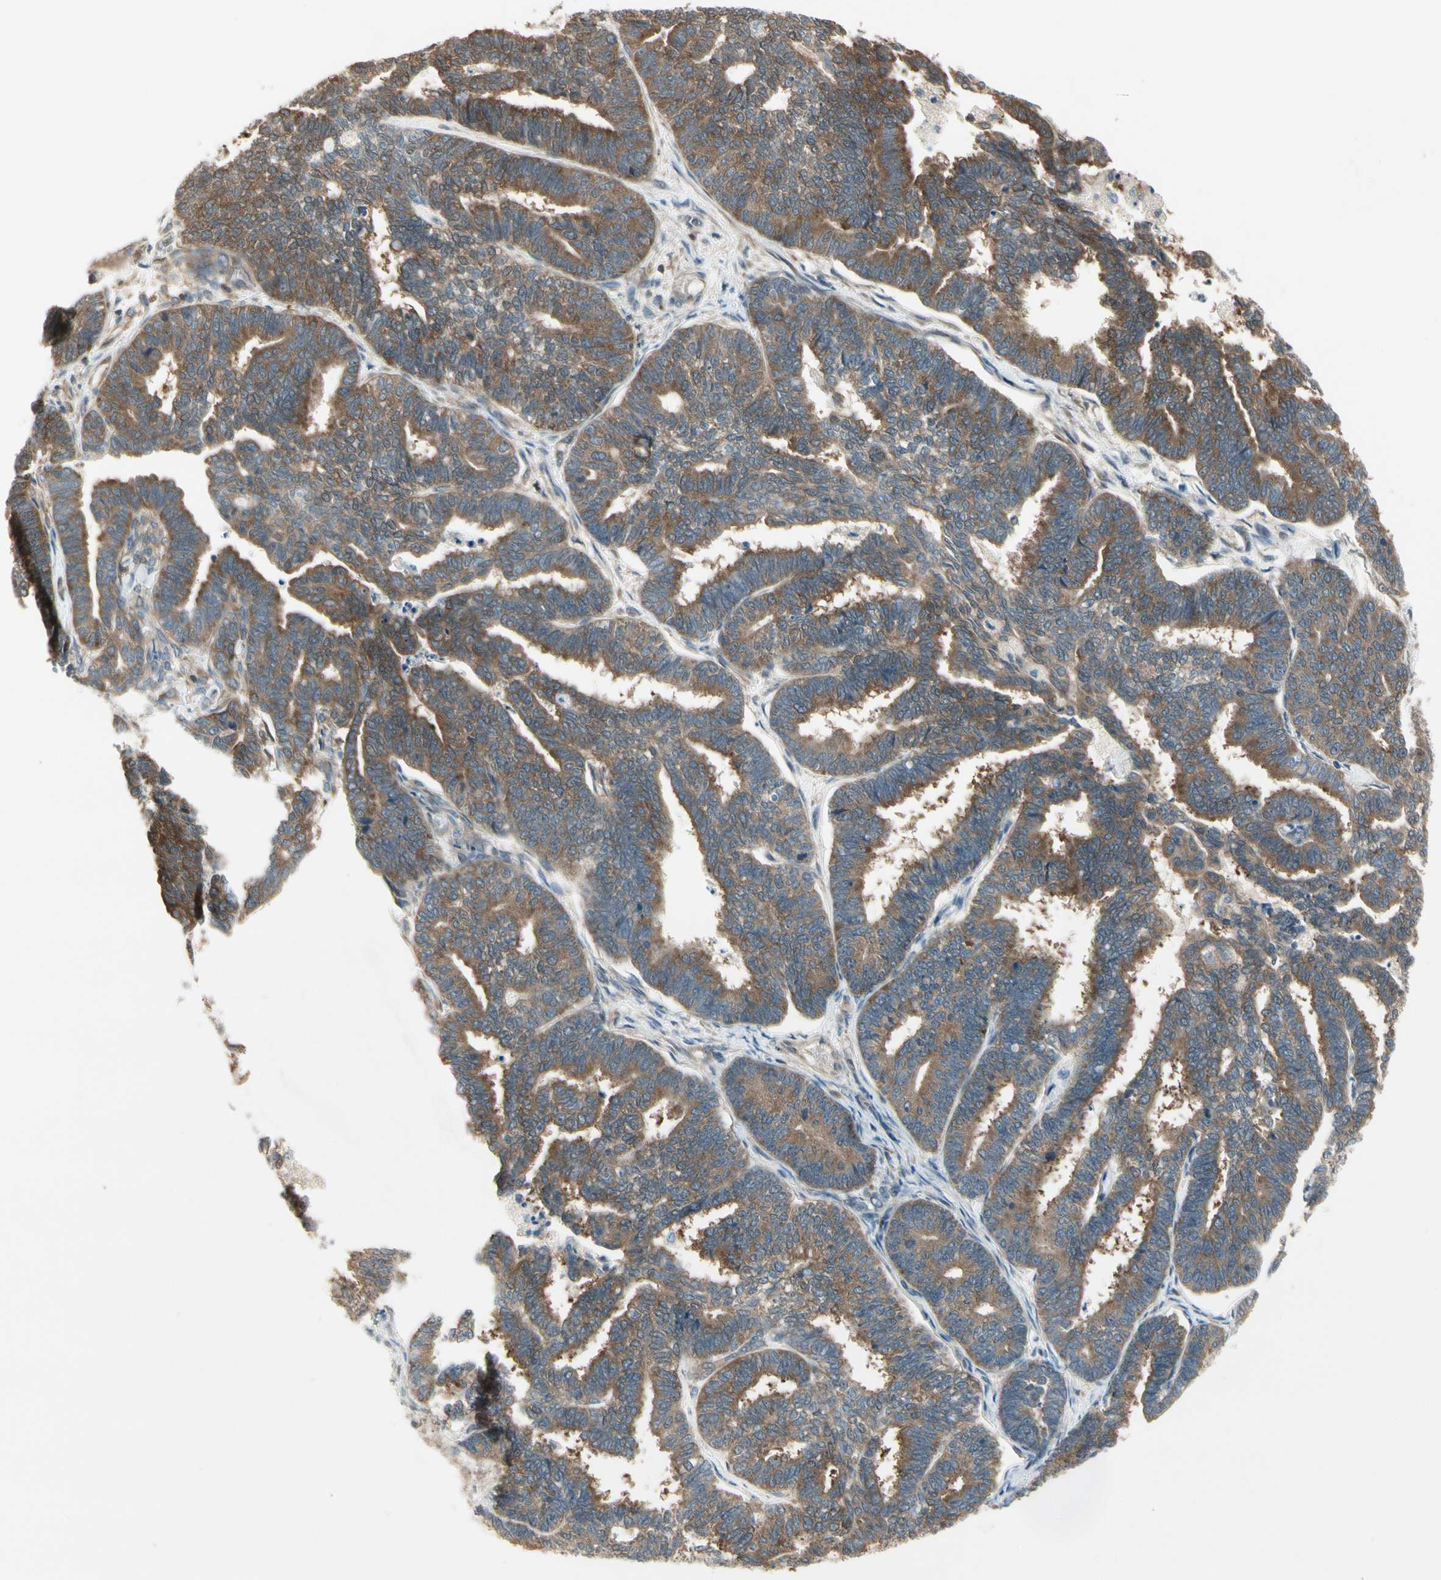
{"staining": {"intensity": "strong", "quantity": ">75%", "location": "cytoplasmic/membranous"}, "tissue": "endometrial cancer", "cell_type": "Tumor cells", "image_type": "cancer", "snomed": [{"axis": "morphology", "description": "Adenocarcinoma, NOS"}, {"axis": "topography", "description": "Endometrium"}], "caption": "Adenocarcinoma (endometrial) stained with IHC exhibits strong cytoplasmic/membranous staining in about >75% of tumor cells. The staining was performed using DAB, with brown indicating positive protein expression. Nuclei are stained blue with hematoxylin.", "gene": "OXSR1", "patient": {"sex": "female", "age": 70}}